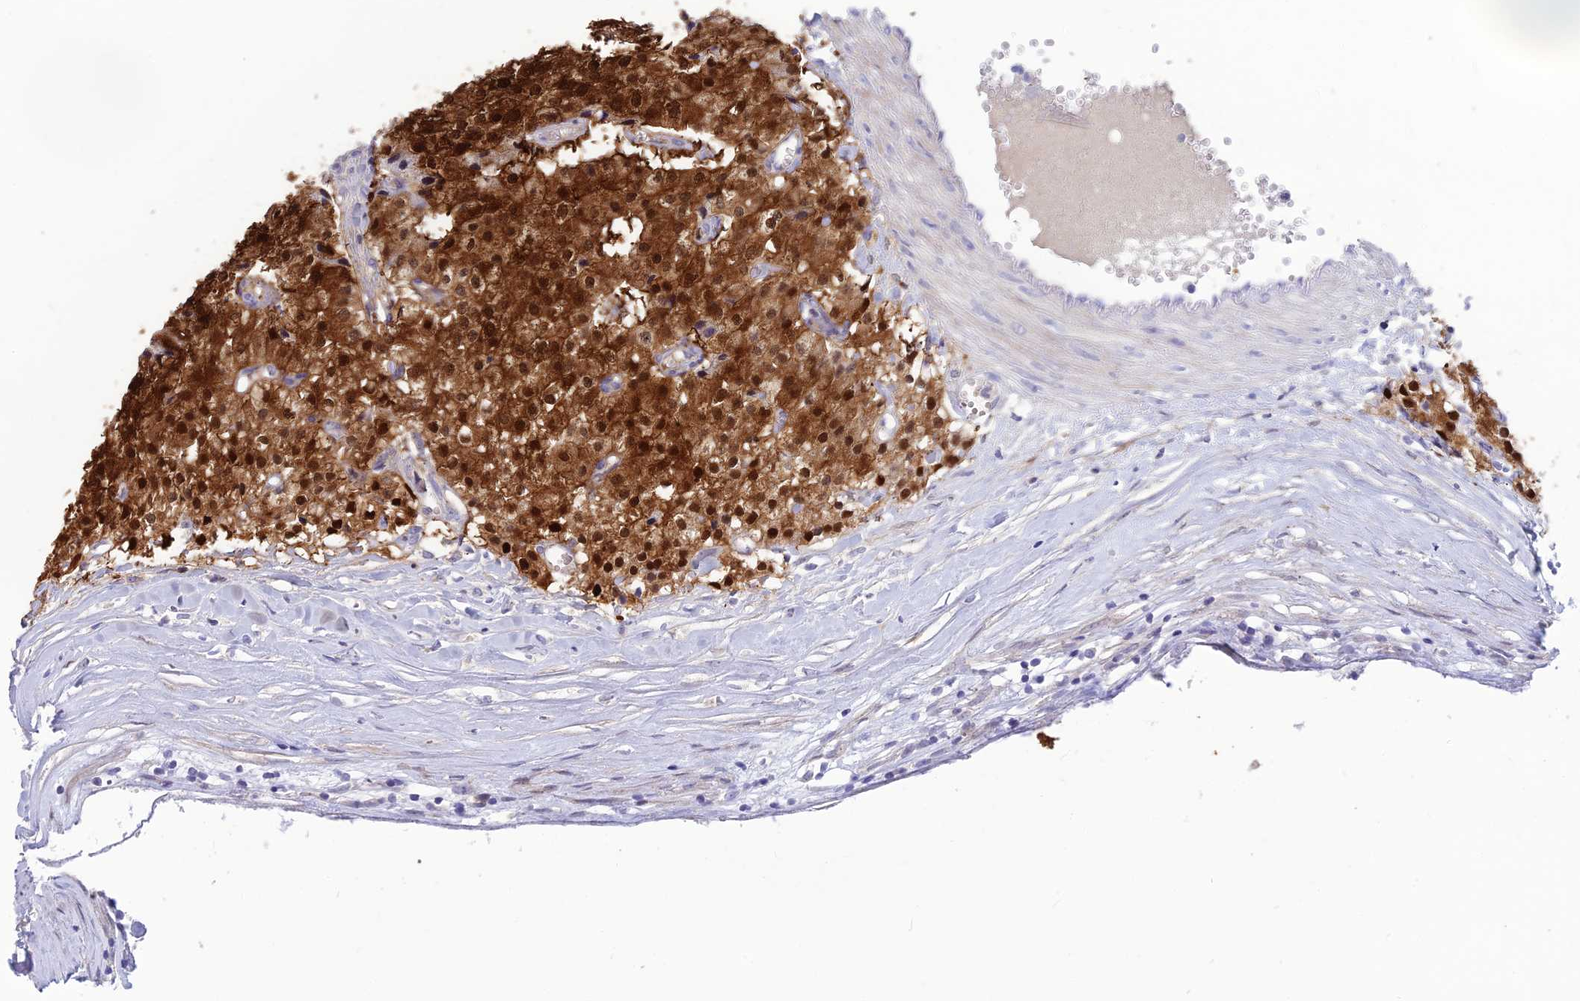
{"staining": {"intensity": "strong", "quantity": ">75%", "location": "cytoplasmic/membranous,nuclear"}, "tissue": "carcinoid", "cell_type": "Tumor cells", "image_type": "cancer", "snomed": [{"axis": "morphology", "description": "Carcinoid, malignant, NOS"}, {"axis": "topography", "description": "Colon"}], "caption": "Carcinoid (malignant) stained for a protein (brown) shows strong cytoplasmic/membranous and nuclear positive staining in approximately >75% of tumor cells.", "gene": "XPO7", "patient": {"sex": "female", "age": 52}}